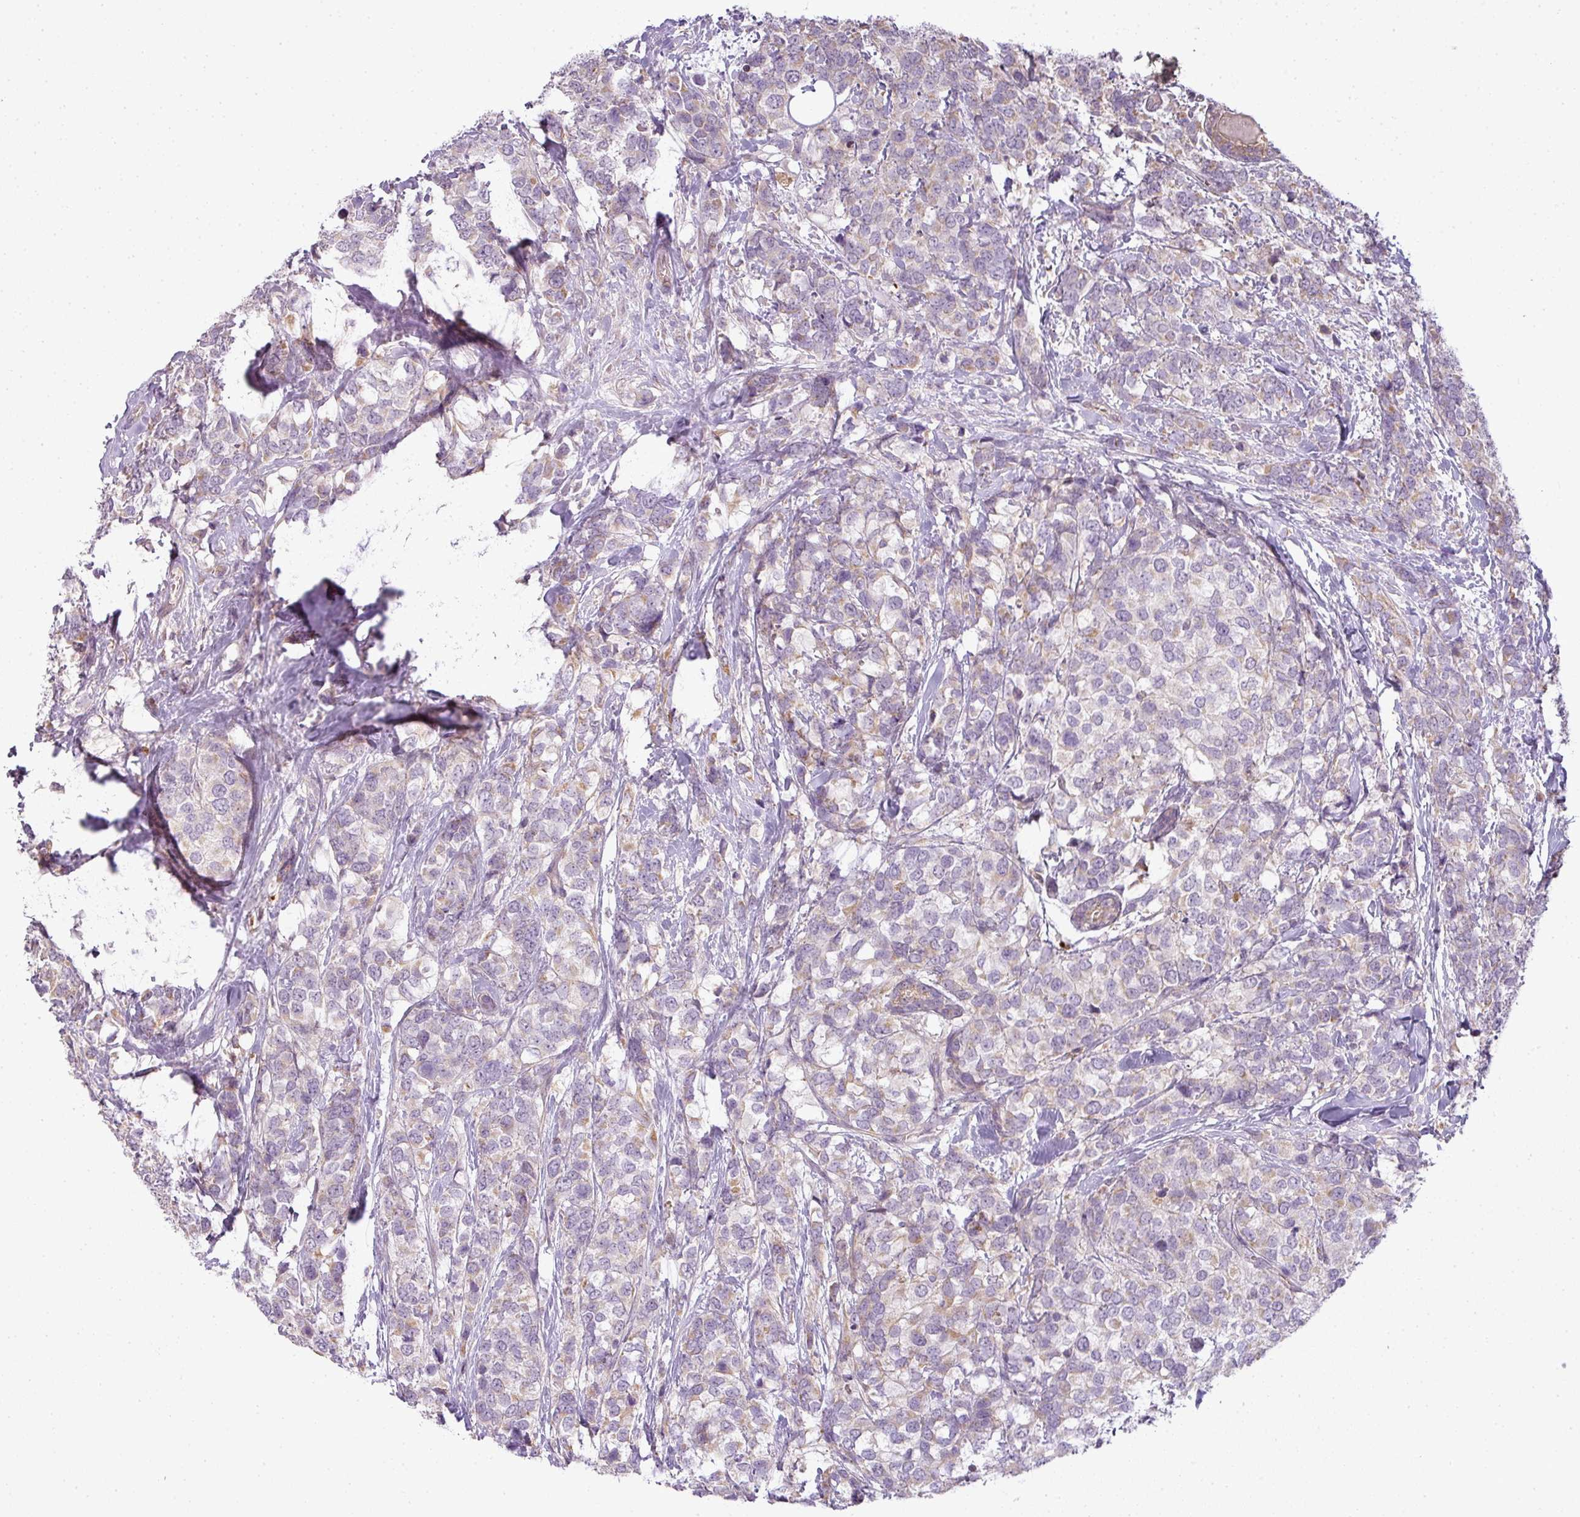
{"staining": {"intensity": "moderate", "quantity": "<25%", "location": "cytoplasmic/membranous"}, "tissue": "breast cancer", "cell_type": "Tumor cells", "image_type": "cancer", "snomed": [{"axis": "morphology", "description": "Lobular carcinoma"}, {"axis": "topography", "description": "Breast"}], "caption": "Protein staining demonstrates moderate cytoplasmic/membranous expression in approximately <25% of tumor cells in breast cancer (lobular carcinoma).", "gene": "LY75", "patient": {"sex": "female", "age": 59}}